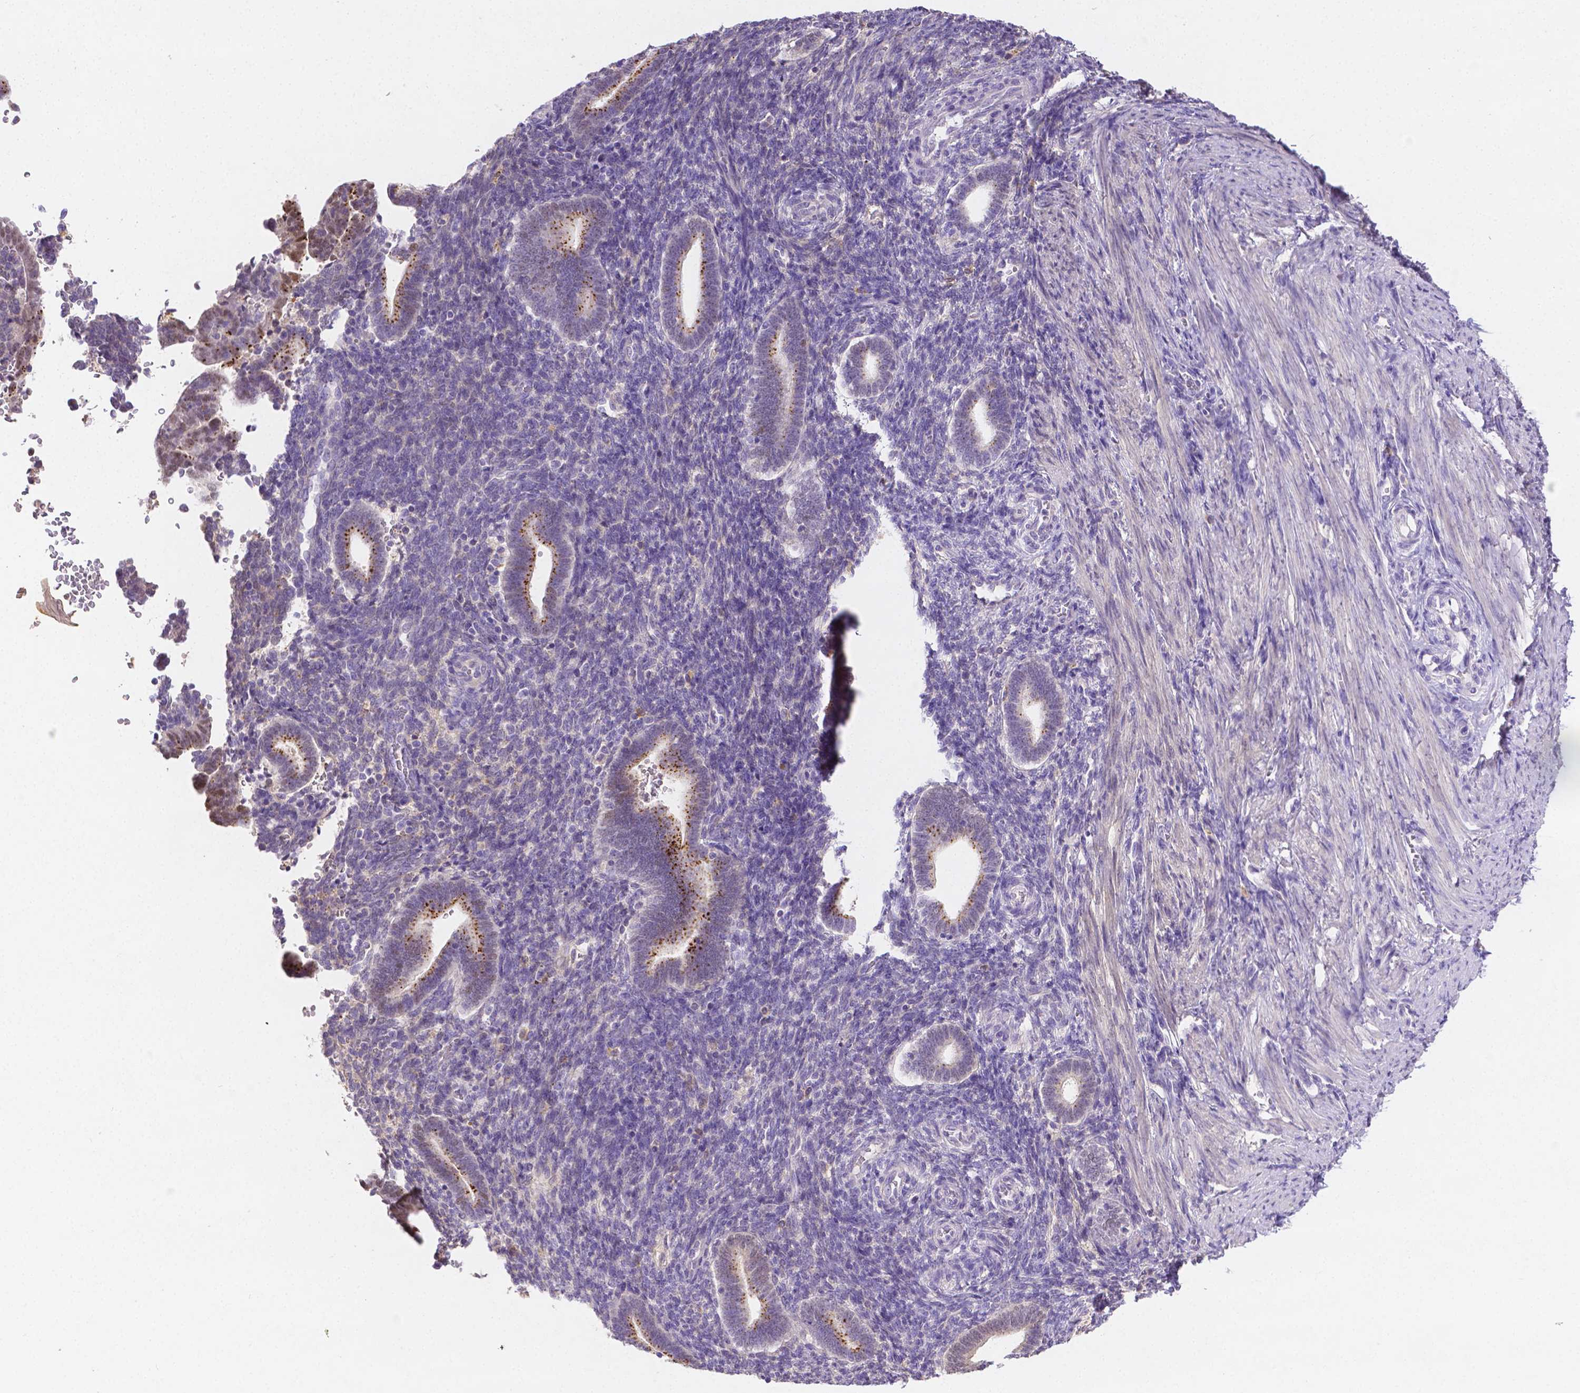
{"staining": {"intensity": "negative", "quantity": "none", "location": "none"}, "tissue": "endometrium", "cell_type": "Cells in endometrial stroma", "image_type": "normal", "snomed": [{"axis": "morphology", "description": "Normal tissue, NOS"}, {"axis": "topography", "description": "Endometrium"}], "caption": "Image shows no protein staining in cells in endometrial stroma of benign endometrium.", "gene": "NXPH2", "patient": {"sex": "female", "age": 34}}